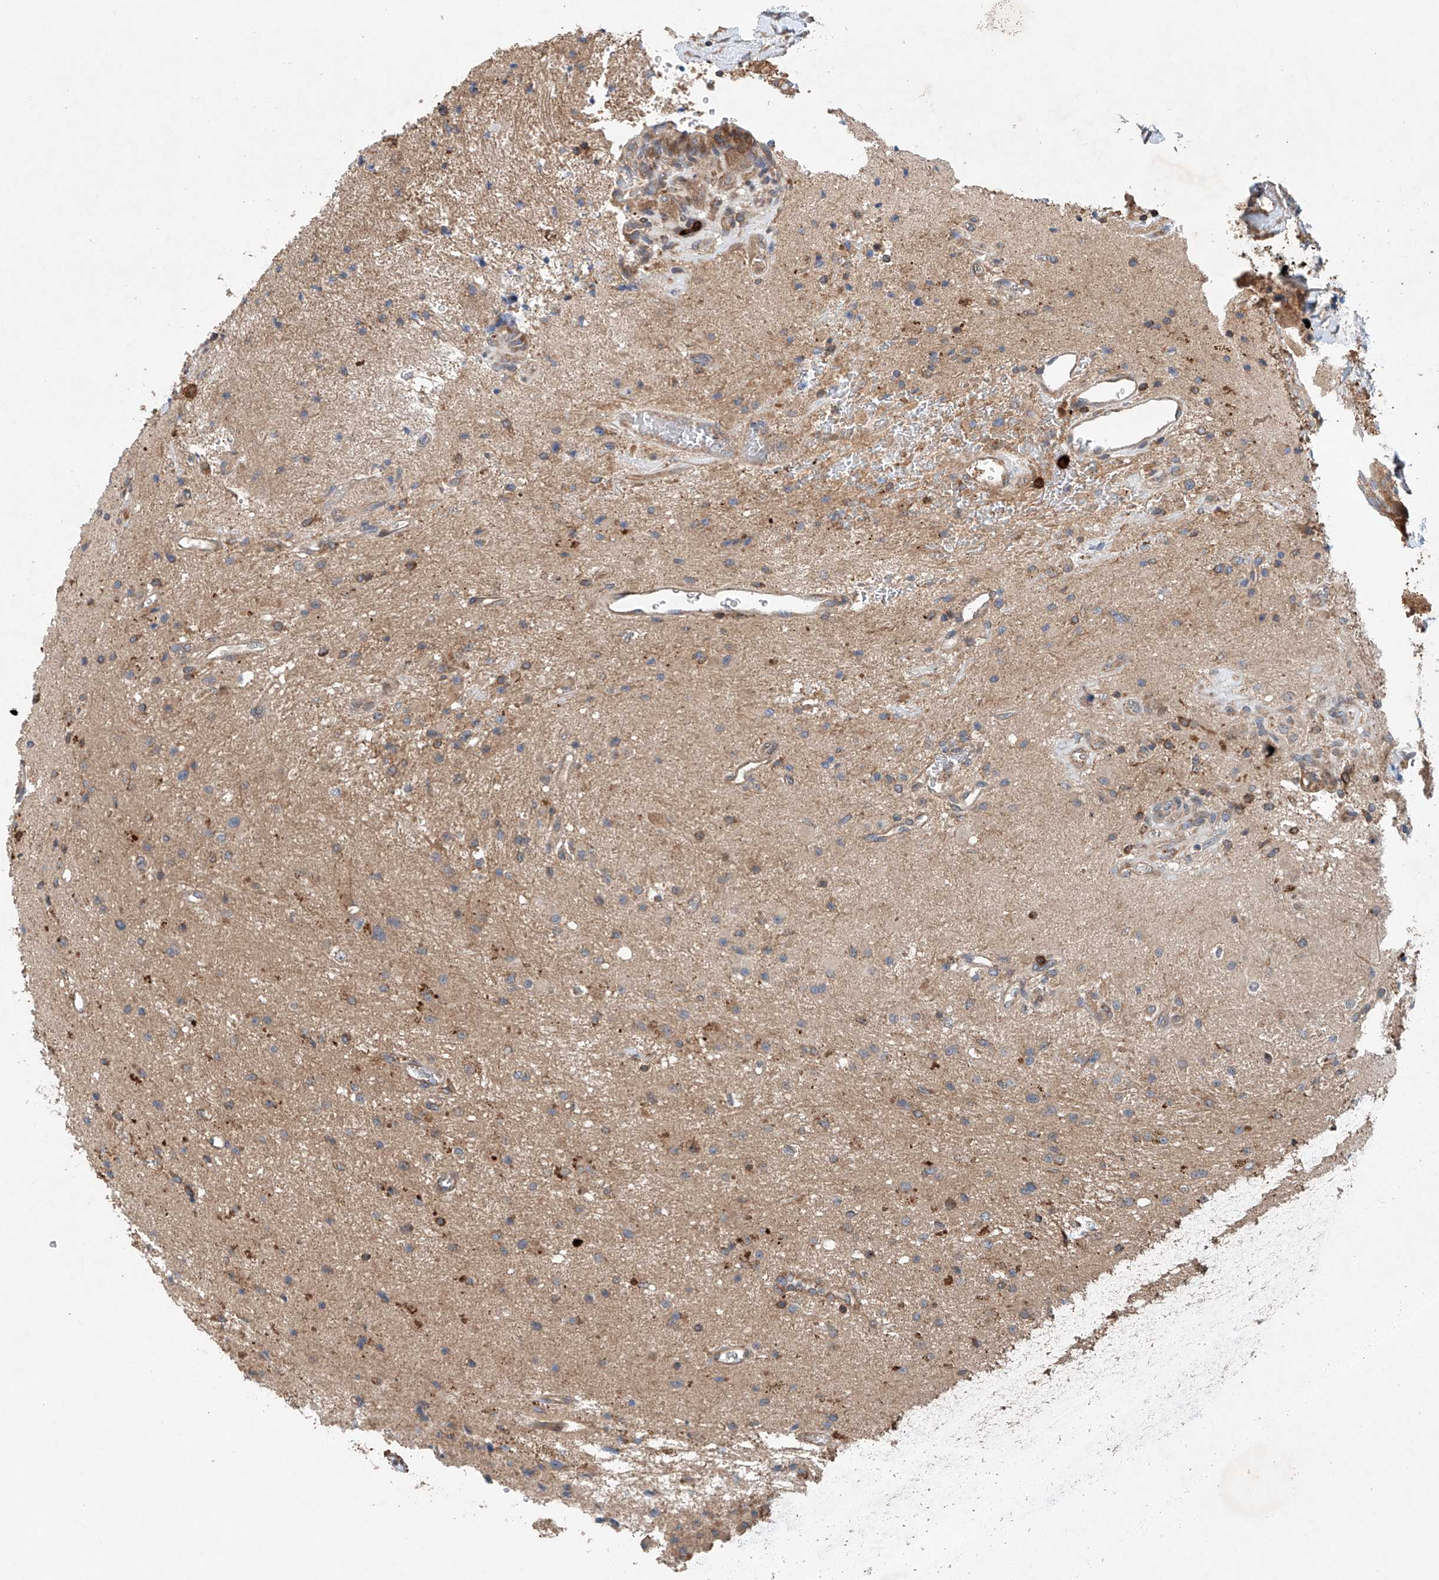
{"staining": {"intensity": "weak", "quantity": "25%-75%", "location": "cytoplasmic/membranous"}, "tissue": "glioma", "cell_type": "Tumor cells", "image_type": "cancer", "snomed": [{"axis": "morphology", "description": "Glioma, malignant, High grade"}, {"axis": "topography", "description": "Brain"}], "caption": "Immunohistochemical staining of human glioma exhibits low levels of weak cytoplasmic/membranous protein staining in approximately 25%-75% of tumor cells. (DAB (3,3'-diaminobenzidine) IHC, brown staining for protein, blue staining for nuclei).", "gene": "CEP85L", "patient": {"sex": "male", "age": 34}}